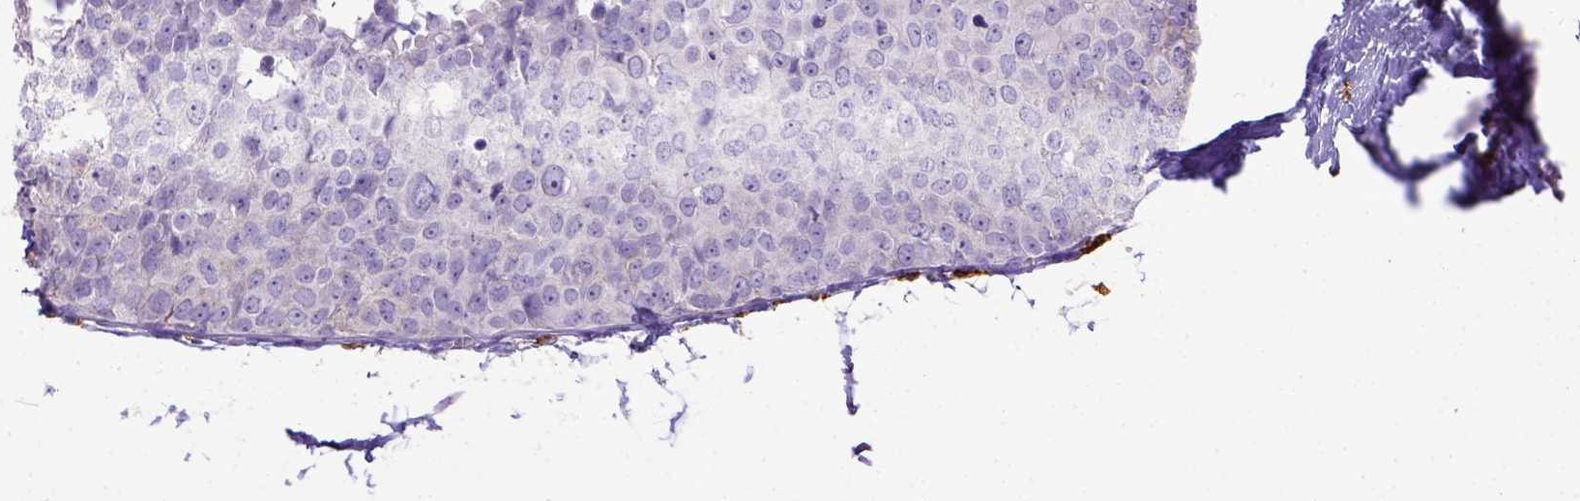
{"staining": {"intensity": "negative", "quantity": "none", "location": "none"}, "tissue": "breast cancer", "cell_type": "Tumor cells", "image_type": "cancer", "snomed": [{"axis": "morphology", "description": "Duct carcinoma"}, {"axis": "topography", "description": "Breast"}], "caption": "Tumor cells are negative for protein expression in human breast cancer.", "gene": "KIT", "patient": {"sex": "female", "age": 38}}